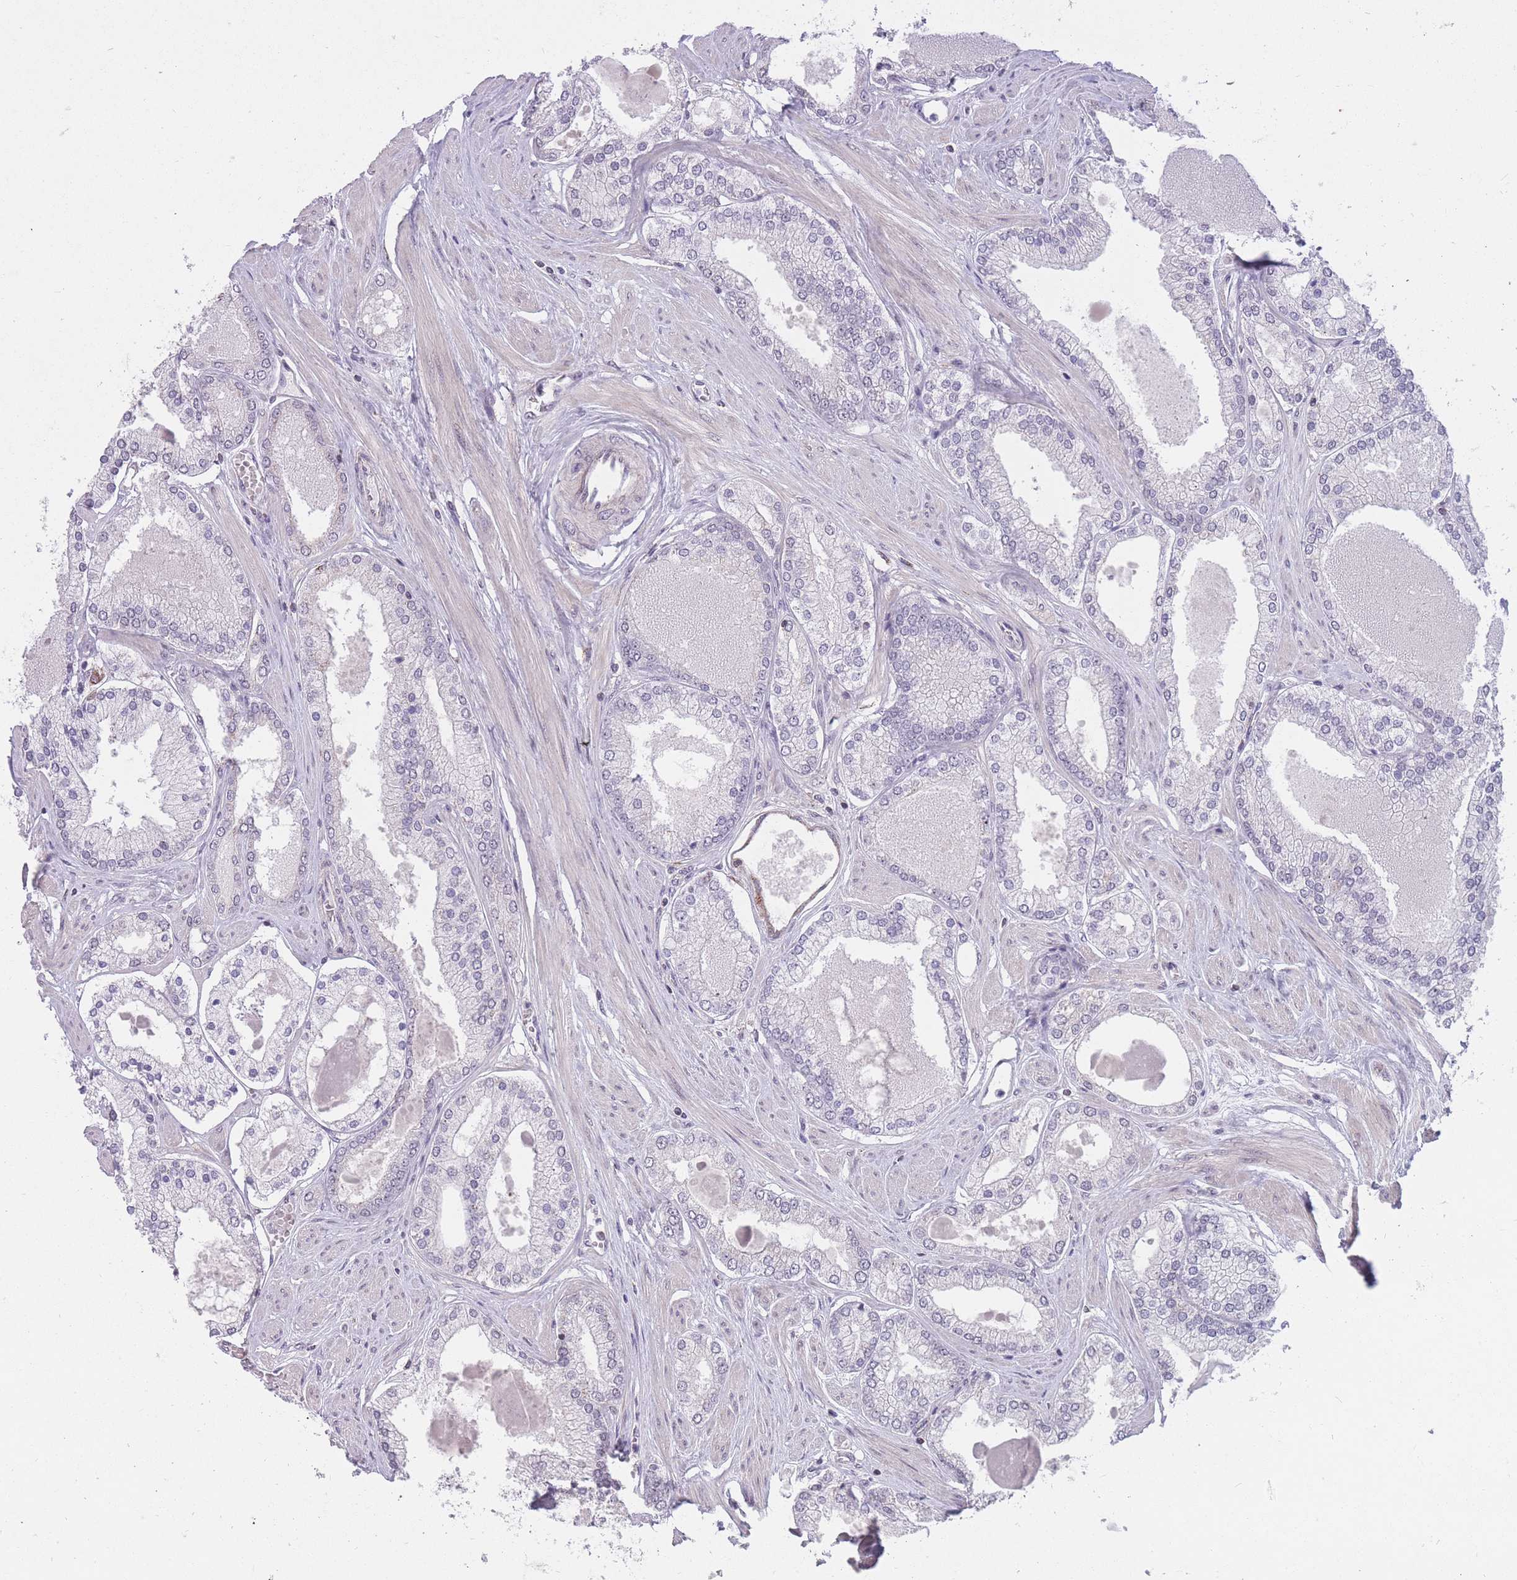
{"staining": {"intensity": "negative", "quantity": "none", "location": "none"}, "tissue": "prostate cancer", "cell_type": "Tumor cells", "image_type": "cancer", "snomed": [{"axis": "morphology", "description": "Adenocarcinoma, Low grade"}, {"axis": "topography", "description": "Prostate"}], "caption": "High magnification brightfield microscopy of adenocarcinoma (low-grade) (prostate) stained with DAB (3,3'-diaminobenzidine) (brown) and counterstained with hematoxylin (blue): tumor cells show no significant expression. The staining was performed using DAB (3,3'-diaminobenzidine) to visualize the protein expression in brown, while the nuclei were stained in blue with hematoxylin (Magnification: 20x).", "gene": "DPYSL4", "patient": {"sex": "male", "age": 42}}